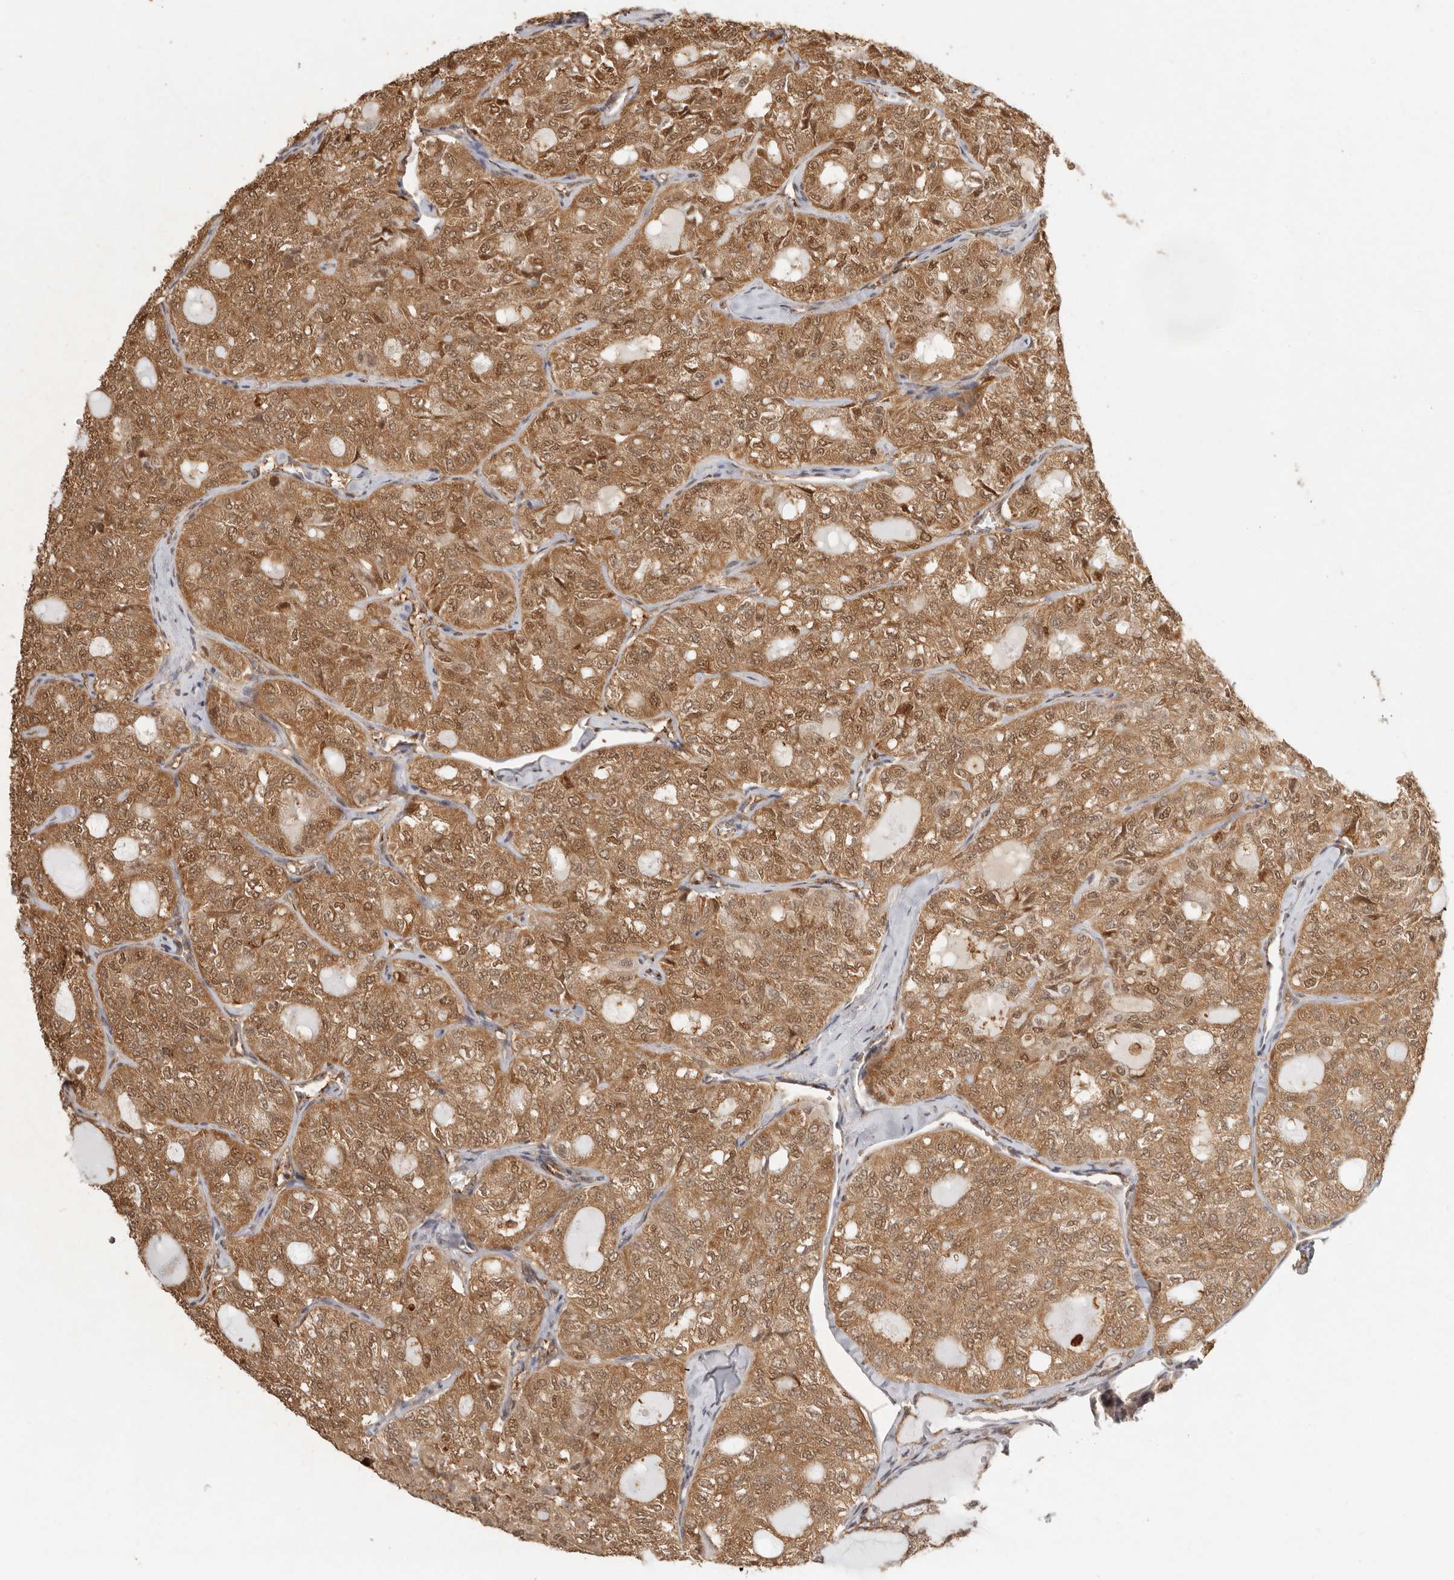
{"staining": {"intensity": "moderate", "quantity": ">75%", "location": "cytoplasmic/membranous,nuclear"}, "tissue": "thyroid cancer", "cell_type": "Tumor cells", "image_type": "cancer", "snomed": [{"axis": "morphology", "description": "Follicular adenoma carcinoma, NOS"}, {"axis": "topography", "description": "Thyroid gland"}], "caption": "Follicular adenoma carcinoma (thyroid) stained with a brown dye shows moderate cytoplasmic/membranous and nuclear positive staining in about >75% of tumor cells.", "gene": "PSMA5", "patient": {"sex": "male", "age": 75}}